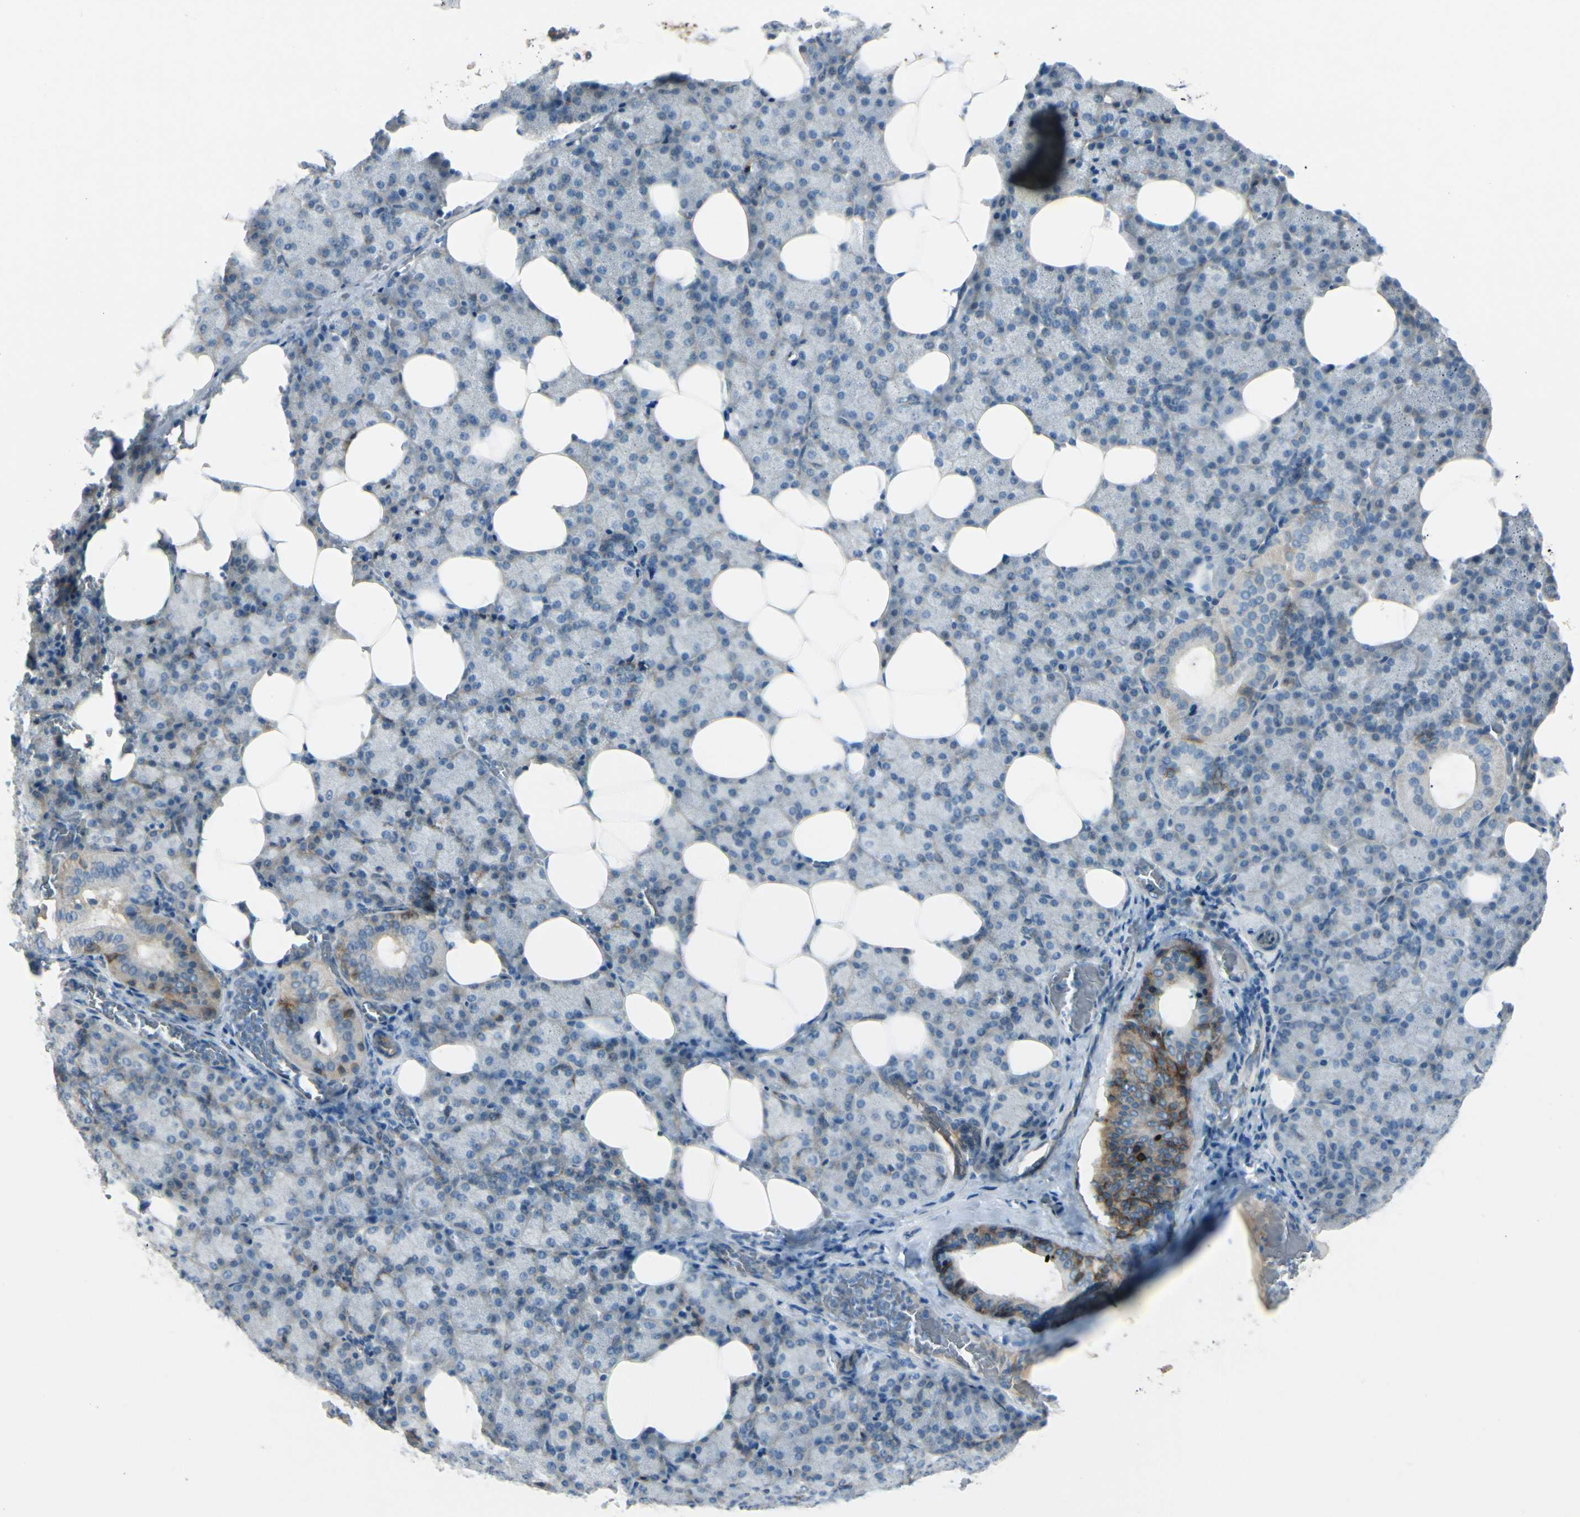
{"staining": {"intensity": "moderate", "quantity": "<25%", "location": "cytoplasmic/membranous"}, "tissue": "salivary gland", "cell_type": "Glandular cells", "image_type": "normal", "snomed": [{"axis": "morphology", "description": "Normal tissue, NOS"}, {"axis": "topography", "description": "Lymph node"}, {"axis": "topography", "description": "Salivary gland"}], "caption": "A brown stain labels moderate cytoplasmic/membranous staining of a protein in glandular cells of unremarkable salivary gland. Immunohistochemistry (ihc) stains the protein in brown and the nuclei are stained blue.", "gene": "ITGA3", "patient": {"sex": "male", "age": 8}}